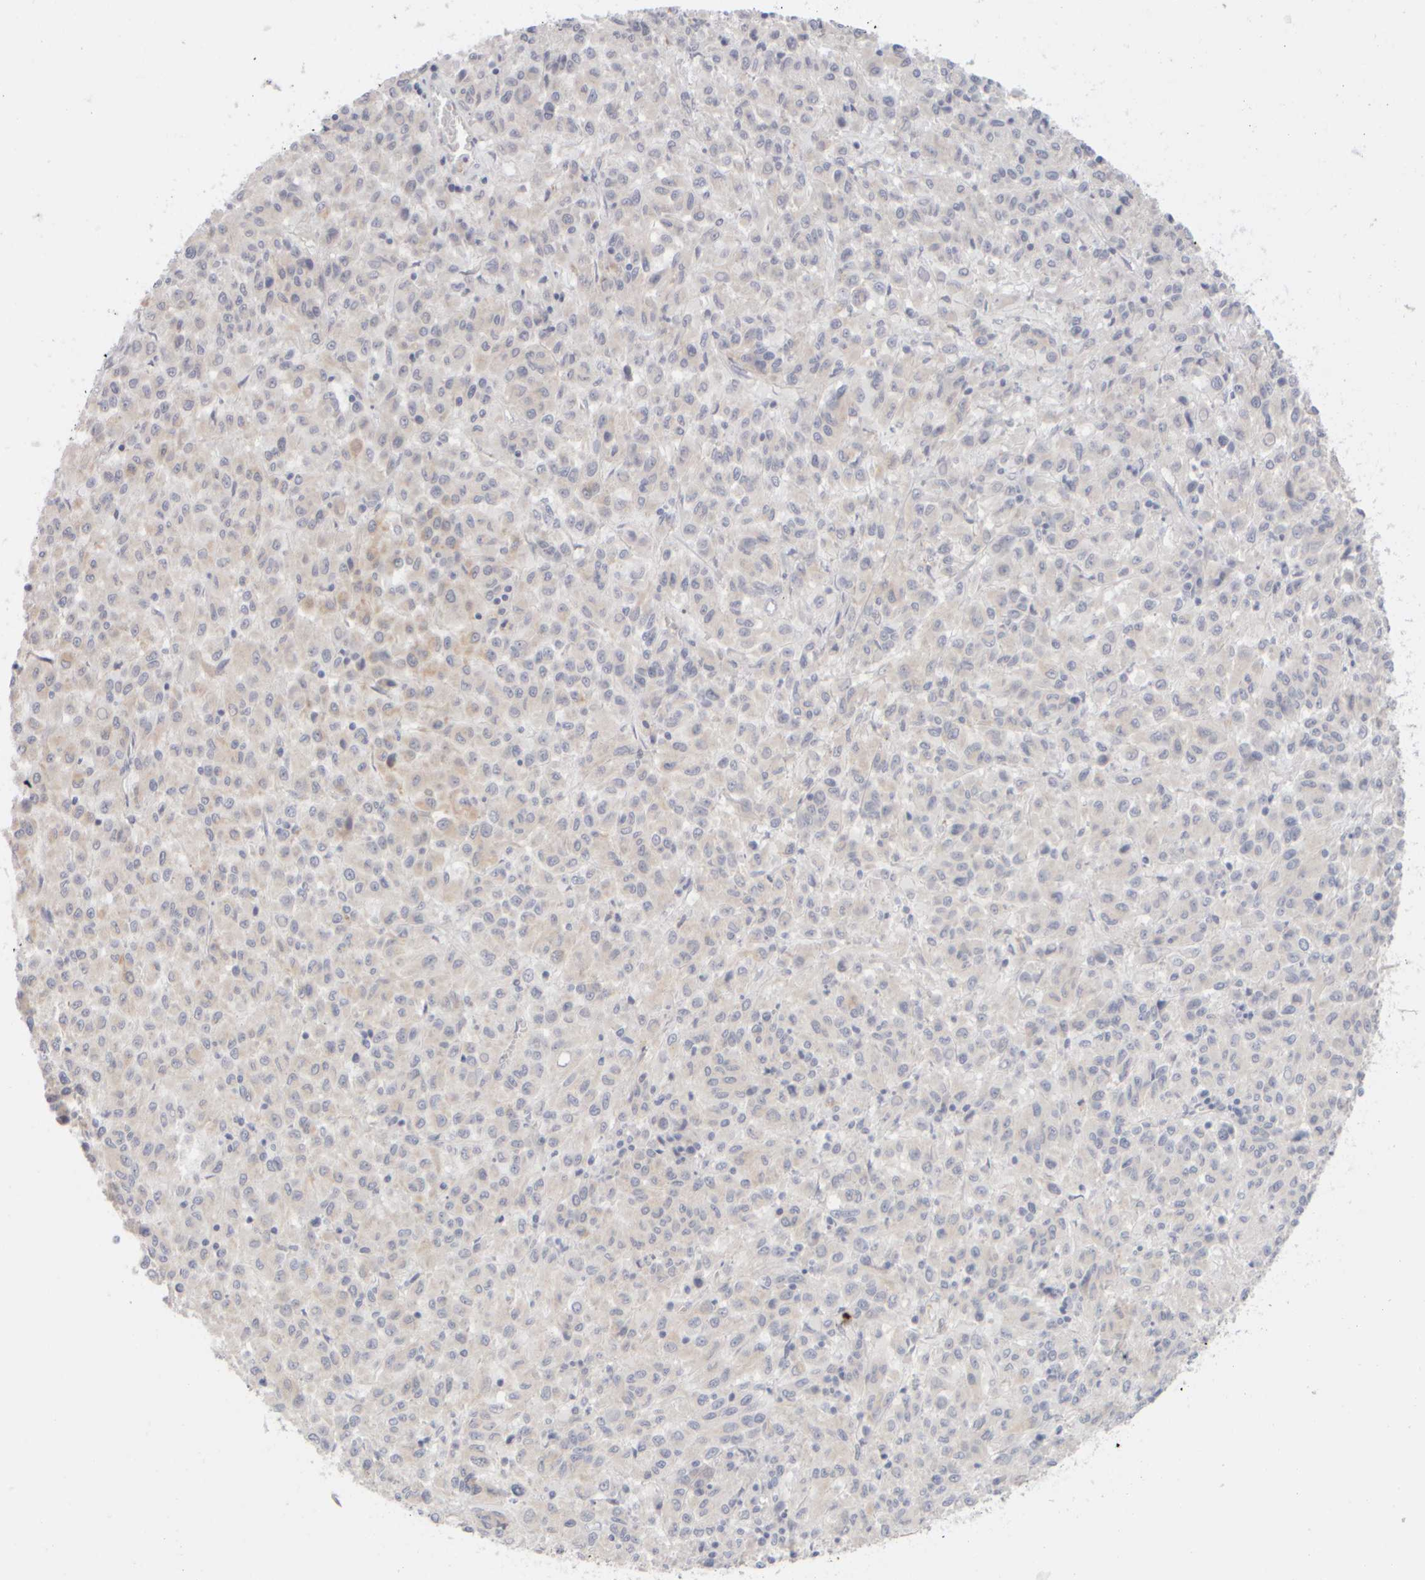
{"staining": {"intensity": "negative", "quantity": "none", "location": "none"}, "tissue": "melanoma", "cell_type": "Tumor cells", "image_type": "cancer", "snomed": [{"axis": "morphology", "description": "Malignant melanoma, Metastatic site"}, {"axis": "topography", "description": "Lung"}], "caption": "IHC of malignant melanoma (metastatic site) shows no positivity in tumor cells.", "gene": "GOPC", "patient": {"sex": "male", "age": 64}}